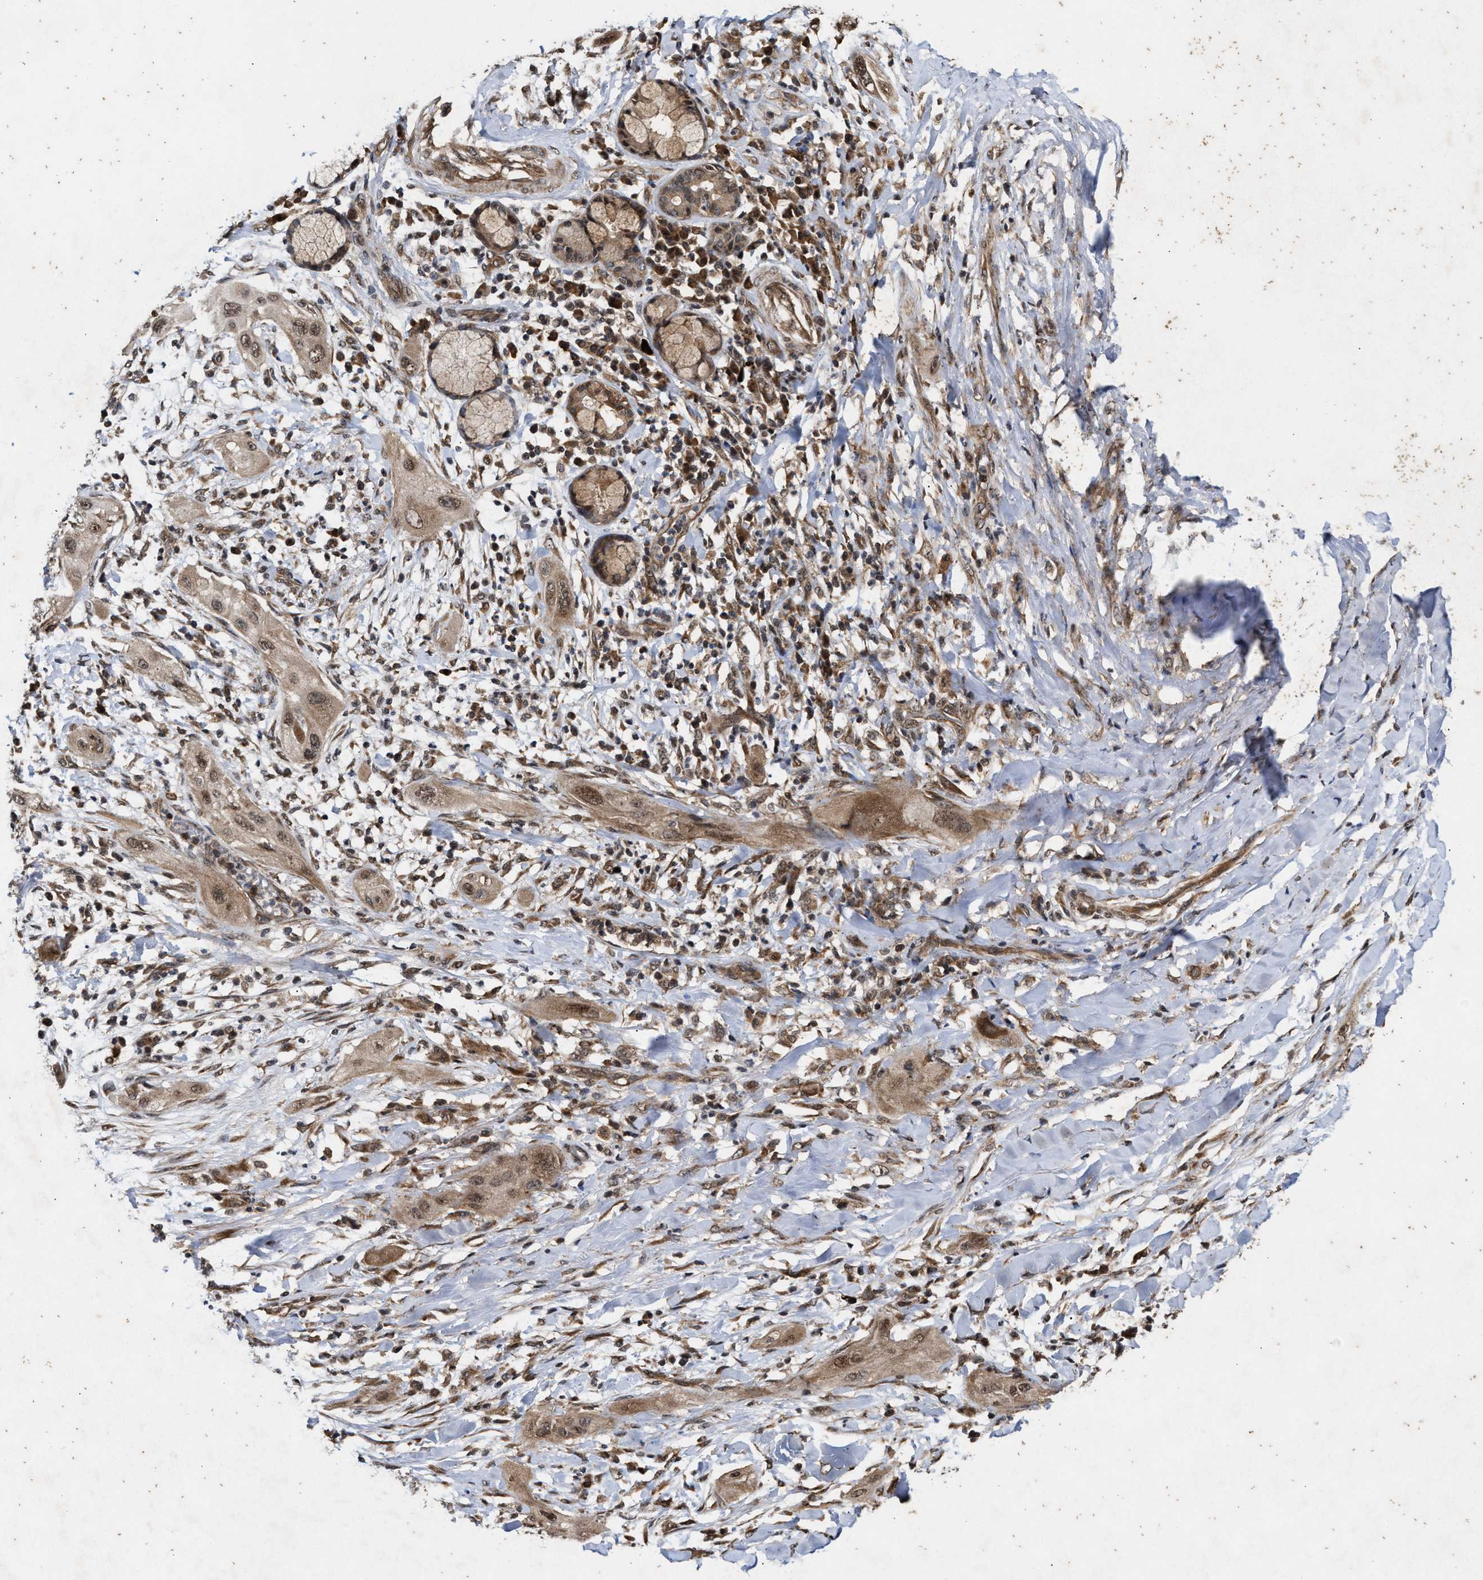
{"staining": {"intensity": "weak", "quantity": ">75%", "location": "cytoplasmic/membranous"}, "tissue": "lung cancer", "cell_type": "Tumor cells", "image_type": "cancer", "snomed": [{"axis": "morphology", "description": "Squamous cell carcinoma, NOS"}, {"axis": "topography", "description": "Lung"}], "caption": "Protein analysis of squamous cell carcinoma (lung) tissue exhibits weak cytoplasmic/membranous expression in approximately >75% of tumor cells. (brown staining indicates protein expression, while blue staining denotes nuclei).", "gene": "CFLAR", "patient": {"sex": "female", "age": 47}}